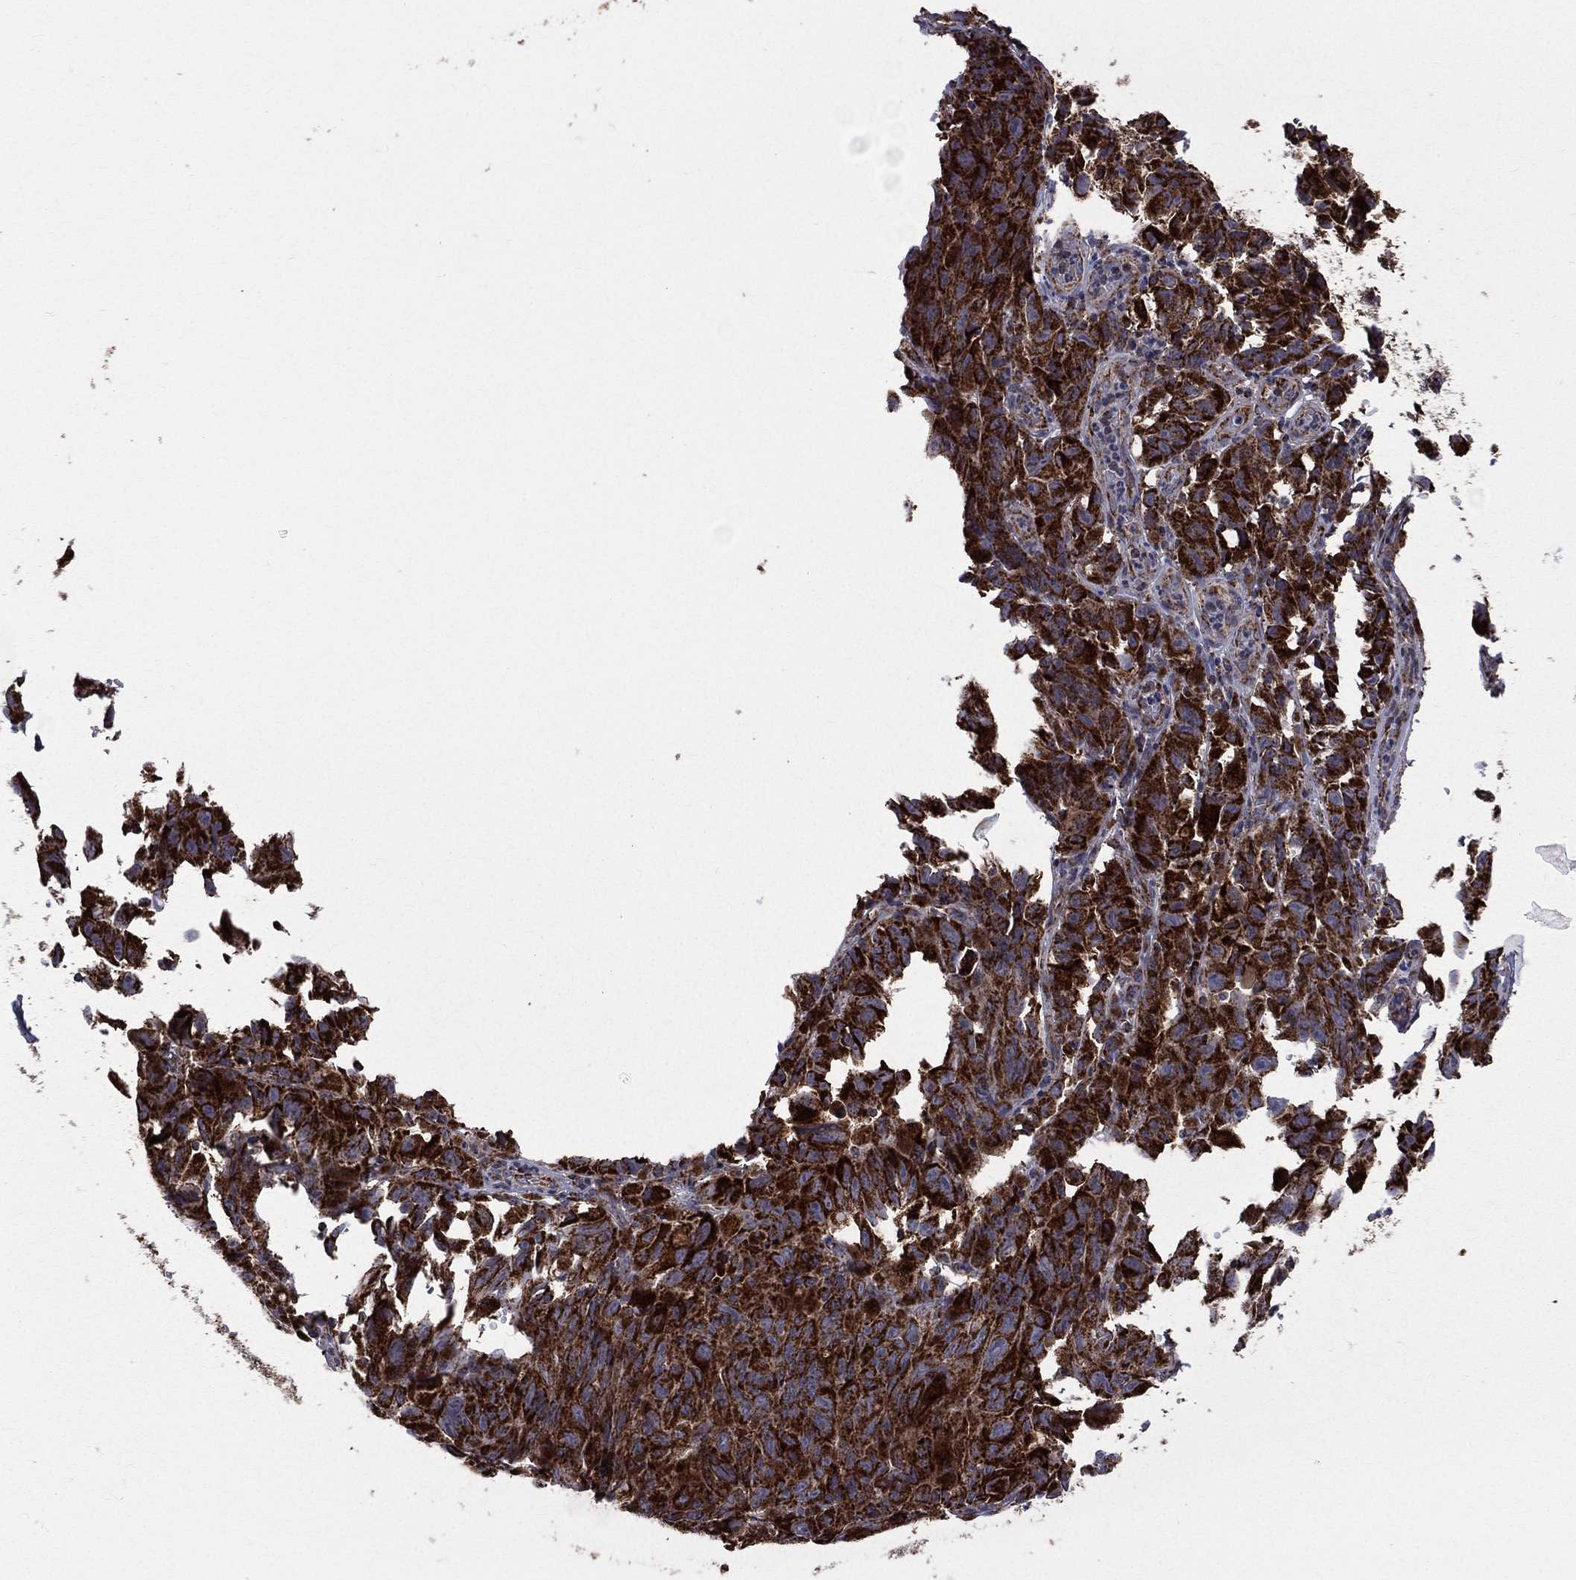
{"staining": {"intensity": "strong", "quantity": ">75%", "location": "cytoplasmic/membranous"}, "tissue": "melanoma", "cell_type": "Tumor cells", "image_type": "cancer", "snomed": [{"axis": "morphology", "description": "Malignant melanoma, NOS"}, {"axis": "topography", "description": "Vulva, labia, clitoris and Bartholin´s gland, NO"}], "caption": "An image showing strong cytoplasmic/membranous expression in about >75% of tumor cells in melanoma, as visualized by brown immunohistochemical staining.", "gene": "GOT2", "patient": {"sex": "female", "age": 75}}